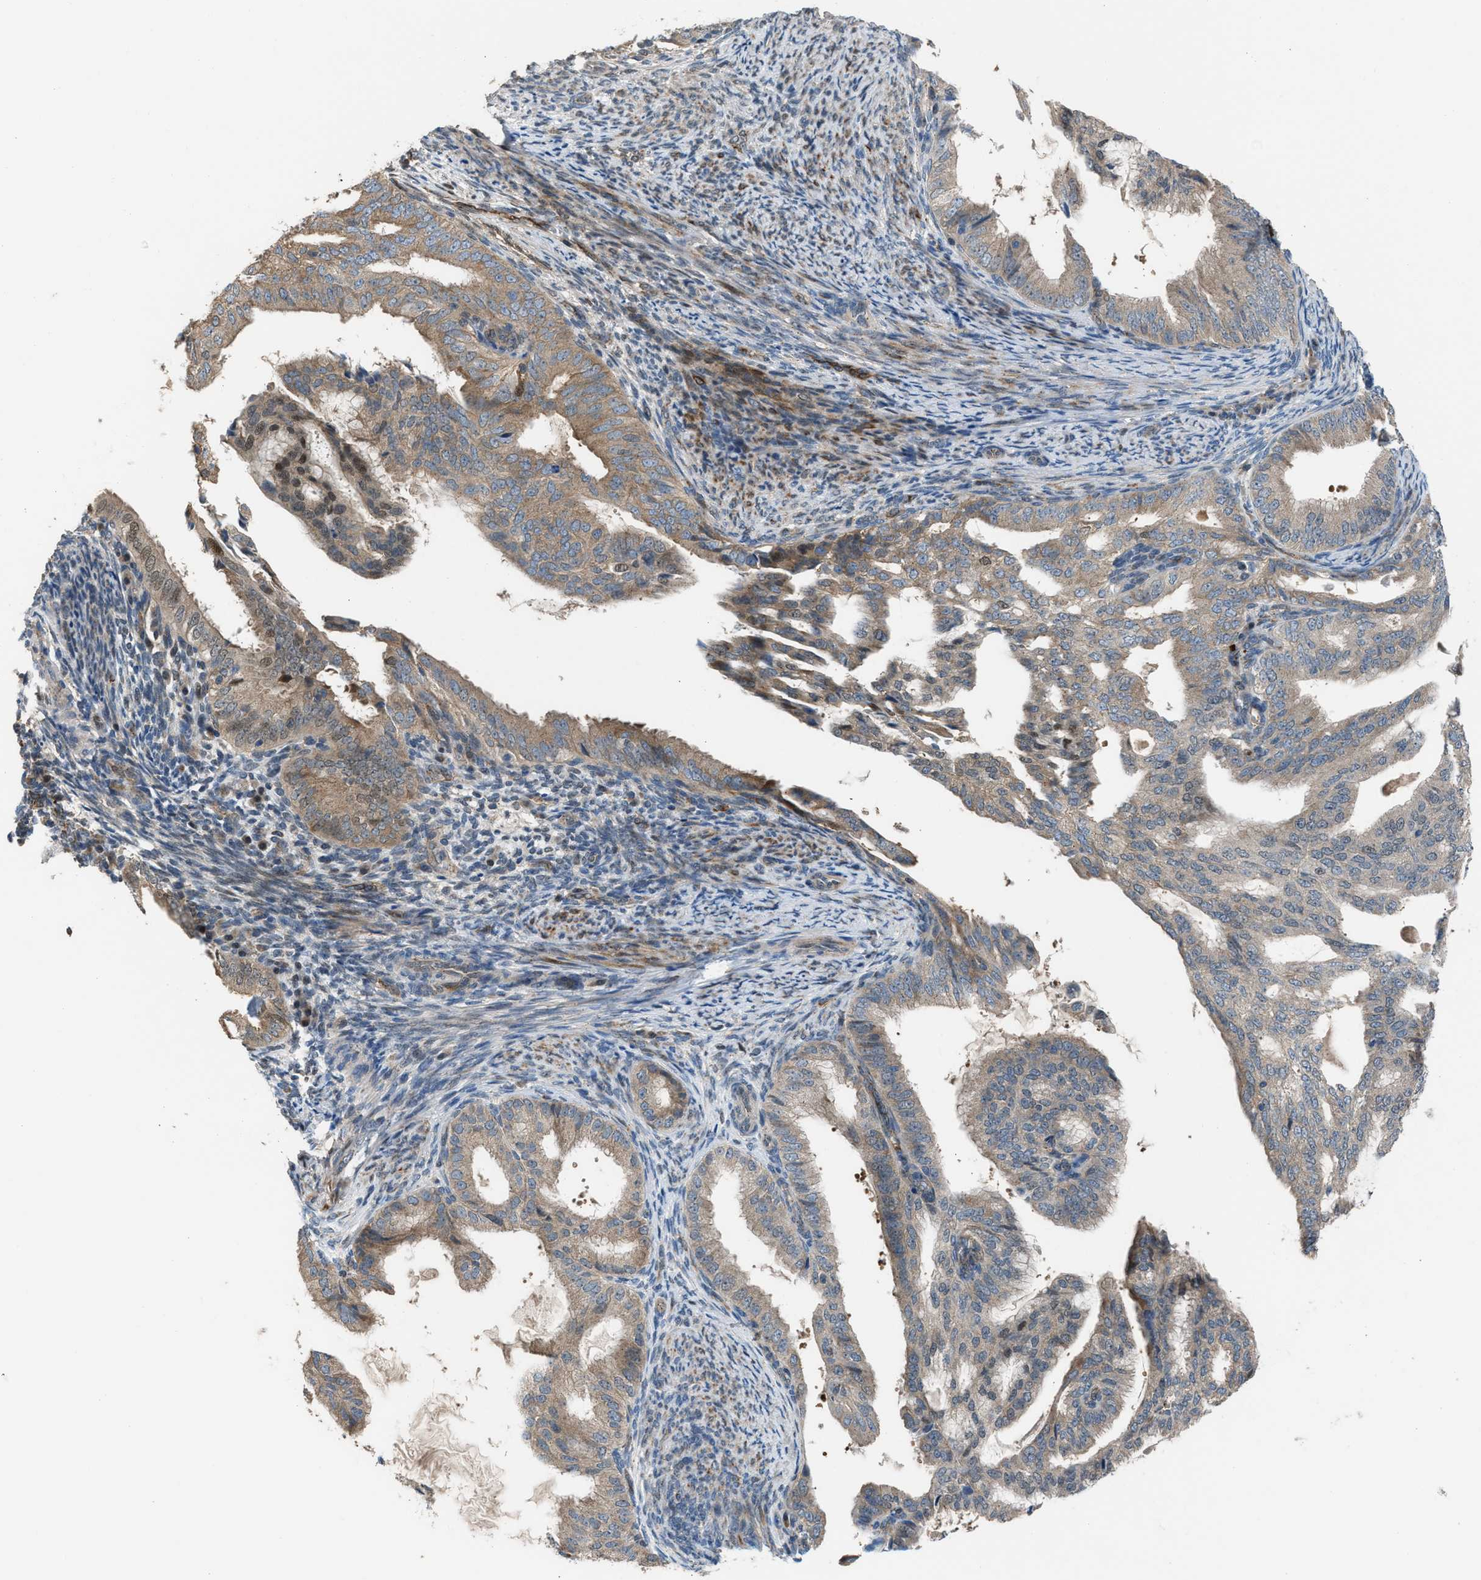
{"staining": {"intensity": "moderate", "quantity": ">75%", "location": "cytoplasmic/membranous"}, "tissue": "endometrial cancer", "cell_type": "Tumor cells", "image_type": "cancer", "snomed": [{"axis": "morphology", "description": "Adenocarcinoma, NOS"}, {"axis": "topography", "description": "Endometrium"}], "caption": "Immunohistochemistry (IHC) photomicrograph of neoplastic tissue: human endometrial adenocarcinoma stained using immunohistochemistry demonstrates medium levels of moderate protein expression localized specifically in the cytoplasmic/membranous of tumor cells, appearing as a cytoplasmic/membranous brown color.", "gene": "CRTC1", "patient": {"sex": "female", "age": 58}}